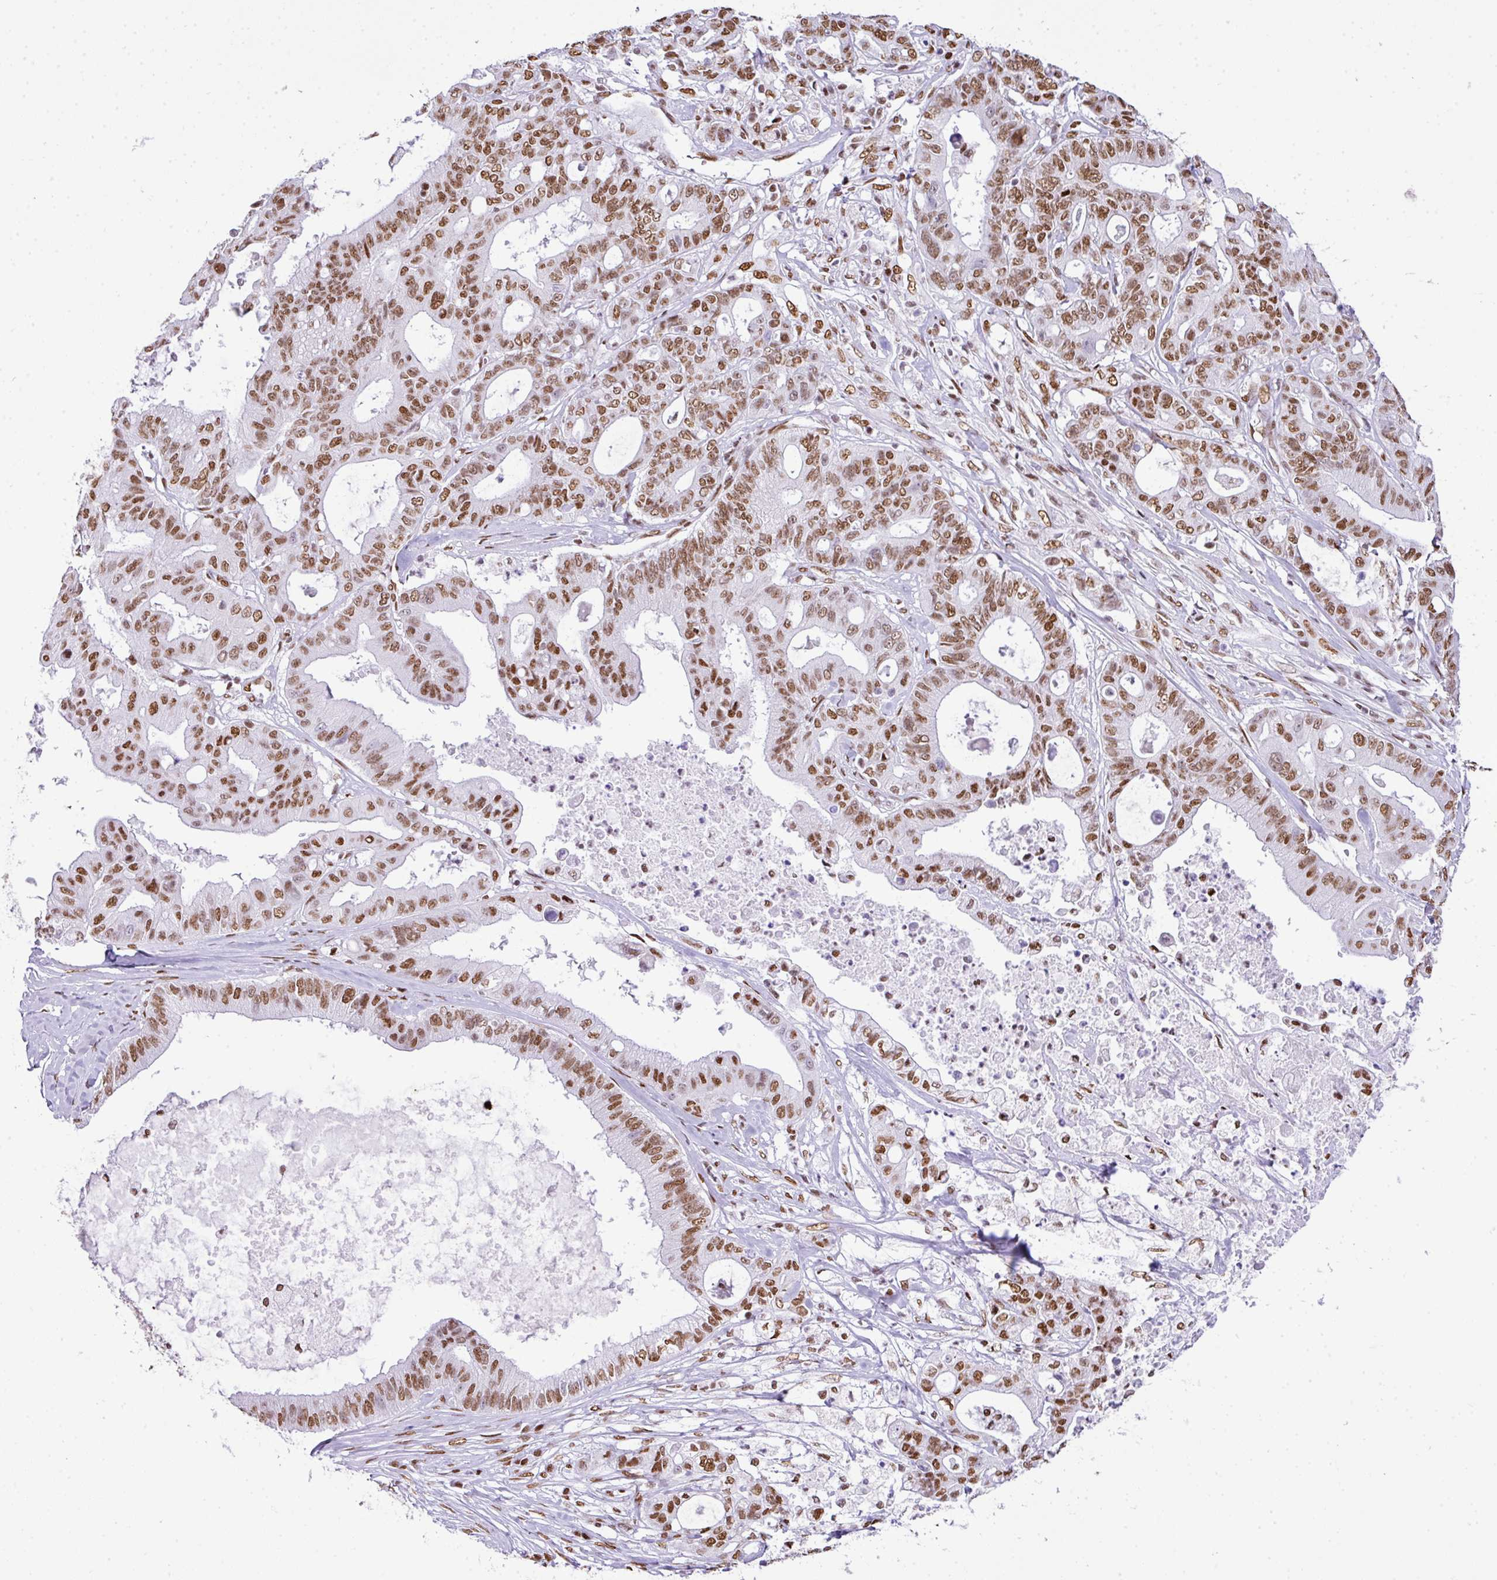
{"staining": {"intensity": "moderate", "quantity": ">75%", "location": "nuclear"}, "tissue": "ovarian cancer", "cell_type": "Tumor cells", "image_type": "cancer", "snomed": [{"axis": "morphology", "description": "Cystadenocarcinoma, mucinous, NOS"}, {"axis": "topography", "description": "Ovary"}], "caption": "This is a micrograph of immunohistochemistry (IHC) staining of mucinous cystadenocarcinoma (ovarian), which shows moderate positivity in the nuclear of tumor cells.", "gene": "RARG", "patient": {"sex": "female", "age": 70}}